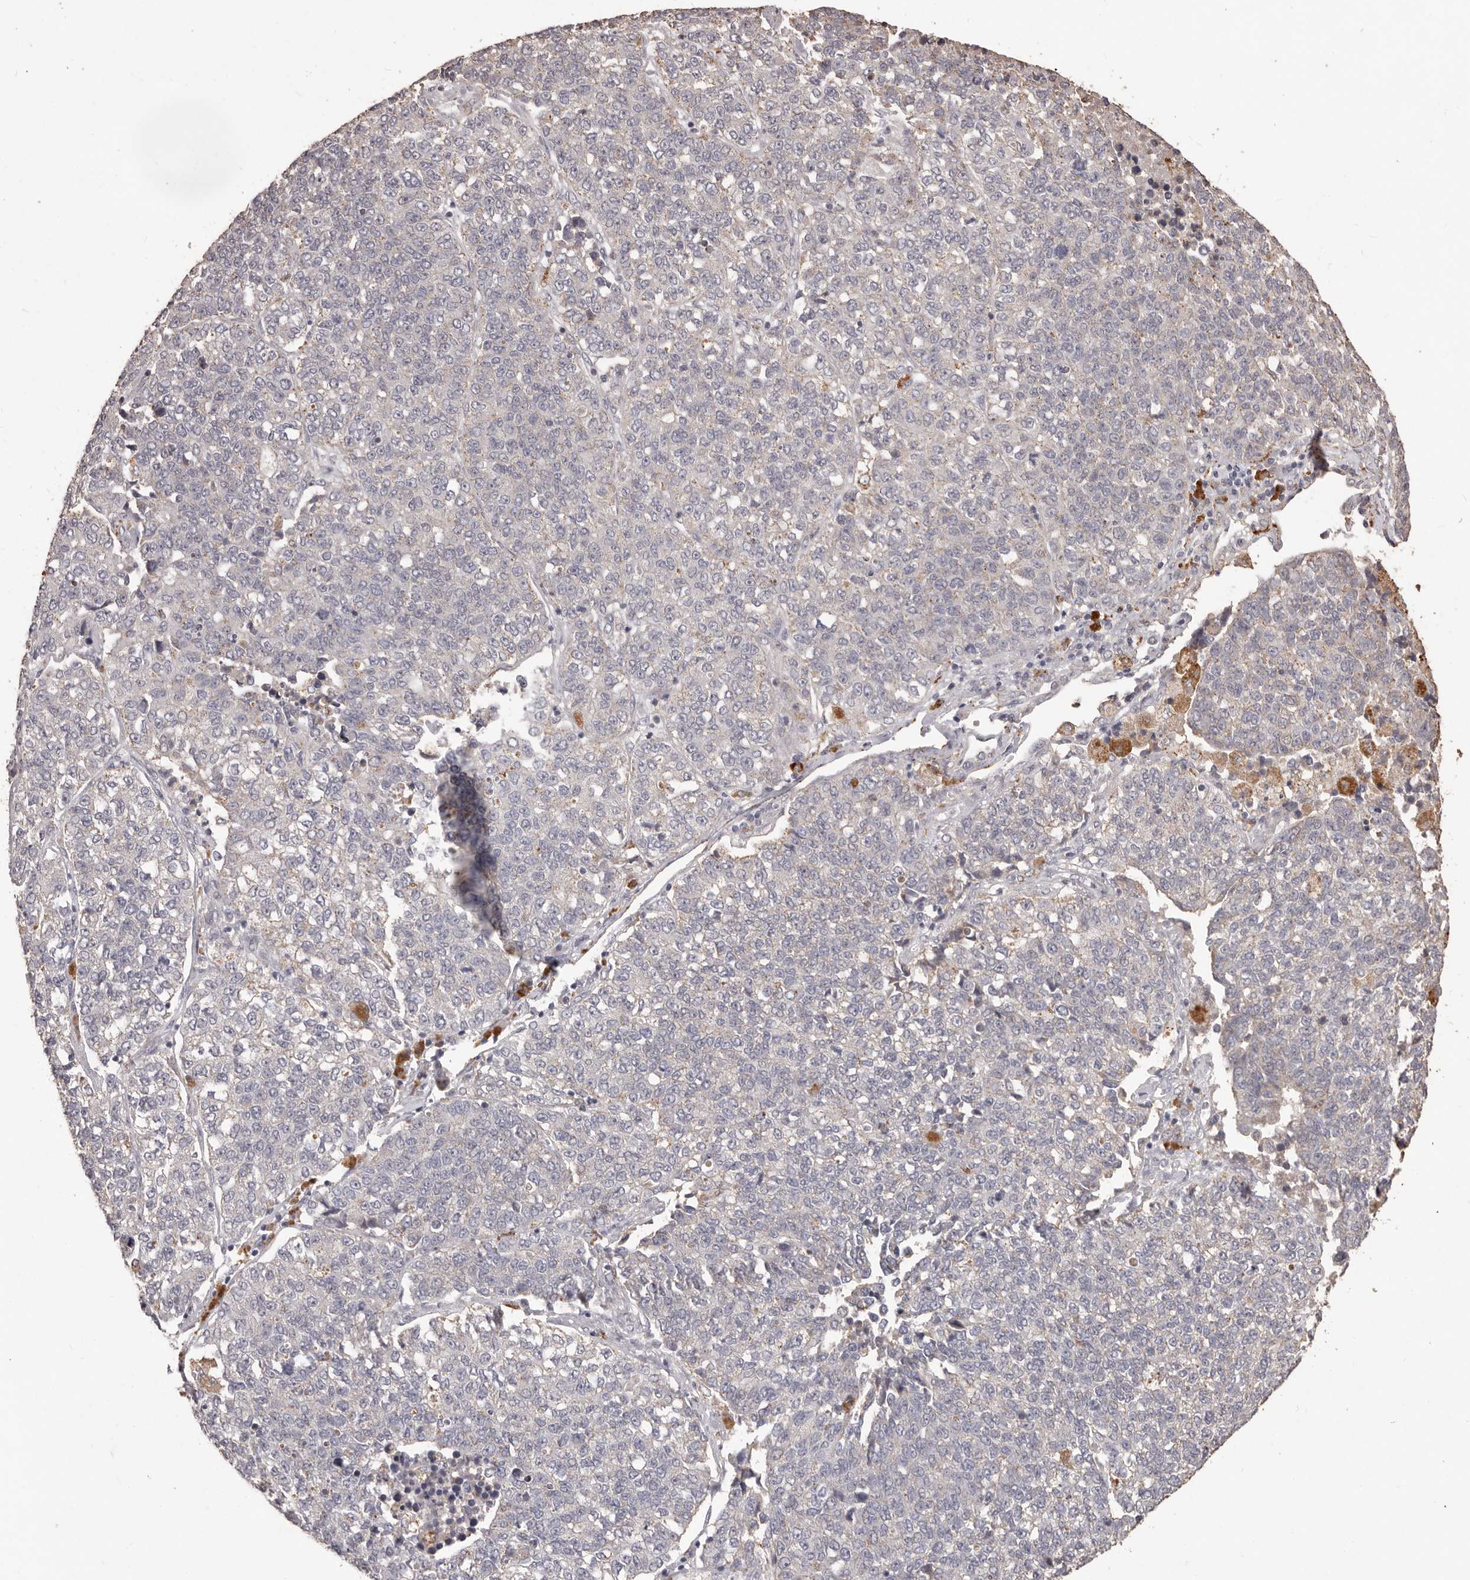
{"staining": {"intensity": "weak", "quantity": "25%-75%", "location": "cytoplasmic/membranous"}, "tissue": "lung cancer", "cell_type": "Tumor cells", "image_type": "cancer", "snomed": [{"axis": "morphology", "description": "Adenocarcinoma, NOS"}, {"axis": "topography", "description": "Lung"}], "caption": "Protein expression analysis of human lung cancer (adenocarcinoma) reveals weak cytoplasmic/membranous staining in about 25%-75% of tumor cells.", "gene": "PRSS27", "patient": {"sex": "male", "age": 49}}